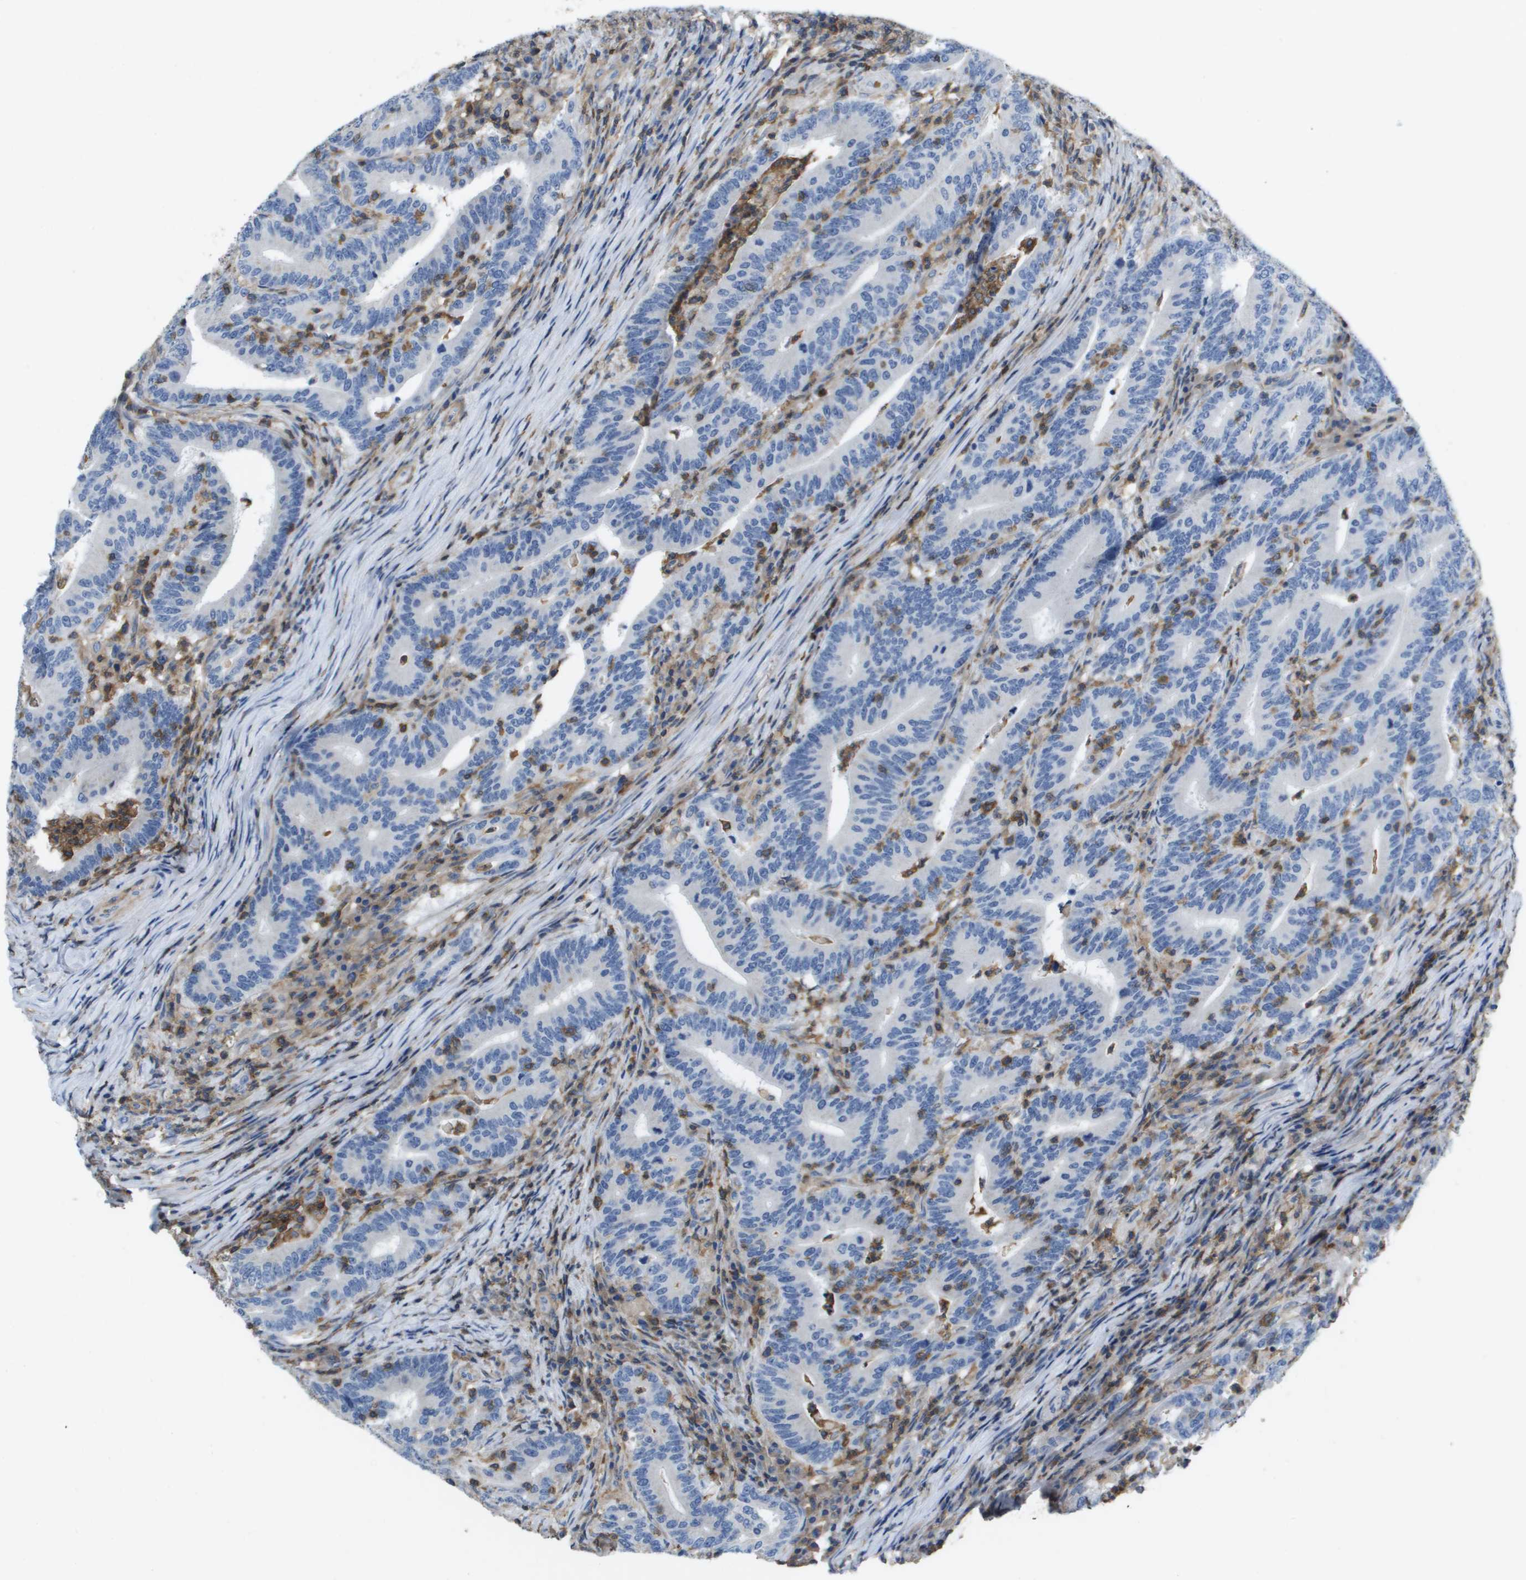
{"staining": {"intensity": "negative", "quantity": "none", "location": "none"}, "tissue": "colorectal cancer", "cell_type": "Tumor cells", "image_type": "cancer", "snomed": [{"axis": "morphology", "description": "Adenocarcinoma, NOS"}, {"axis": "topography", "description": "Colon"}], "caption": "Histopathology image shows no significant protein positivity in tumor cells of adenocarcinoma (colorectal).", "gene": "RCSD1", "patient": {"sex": "female", "age": 66}}